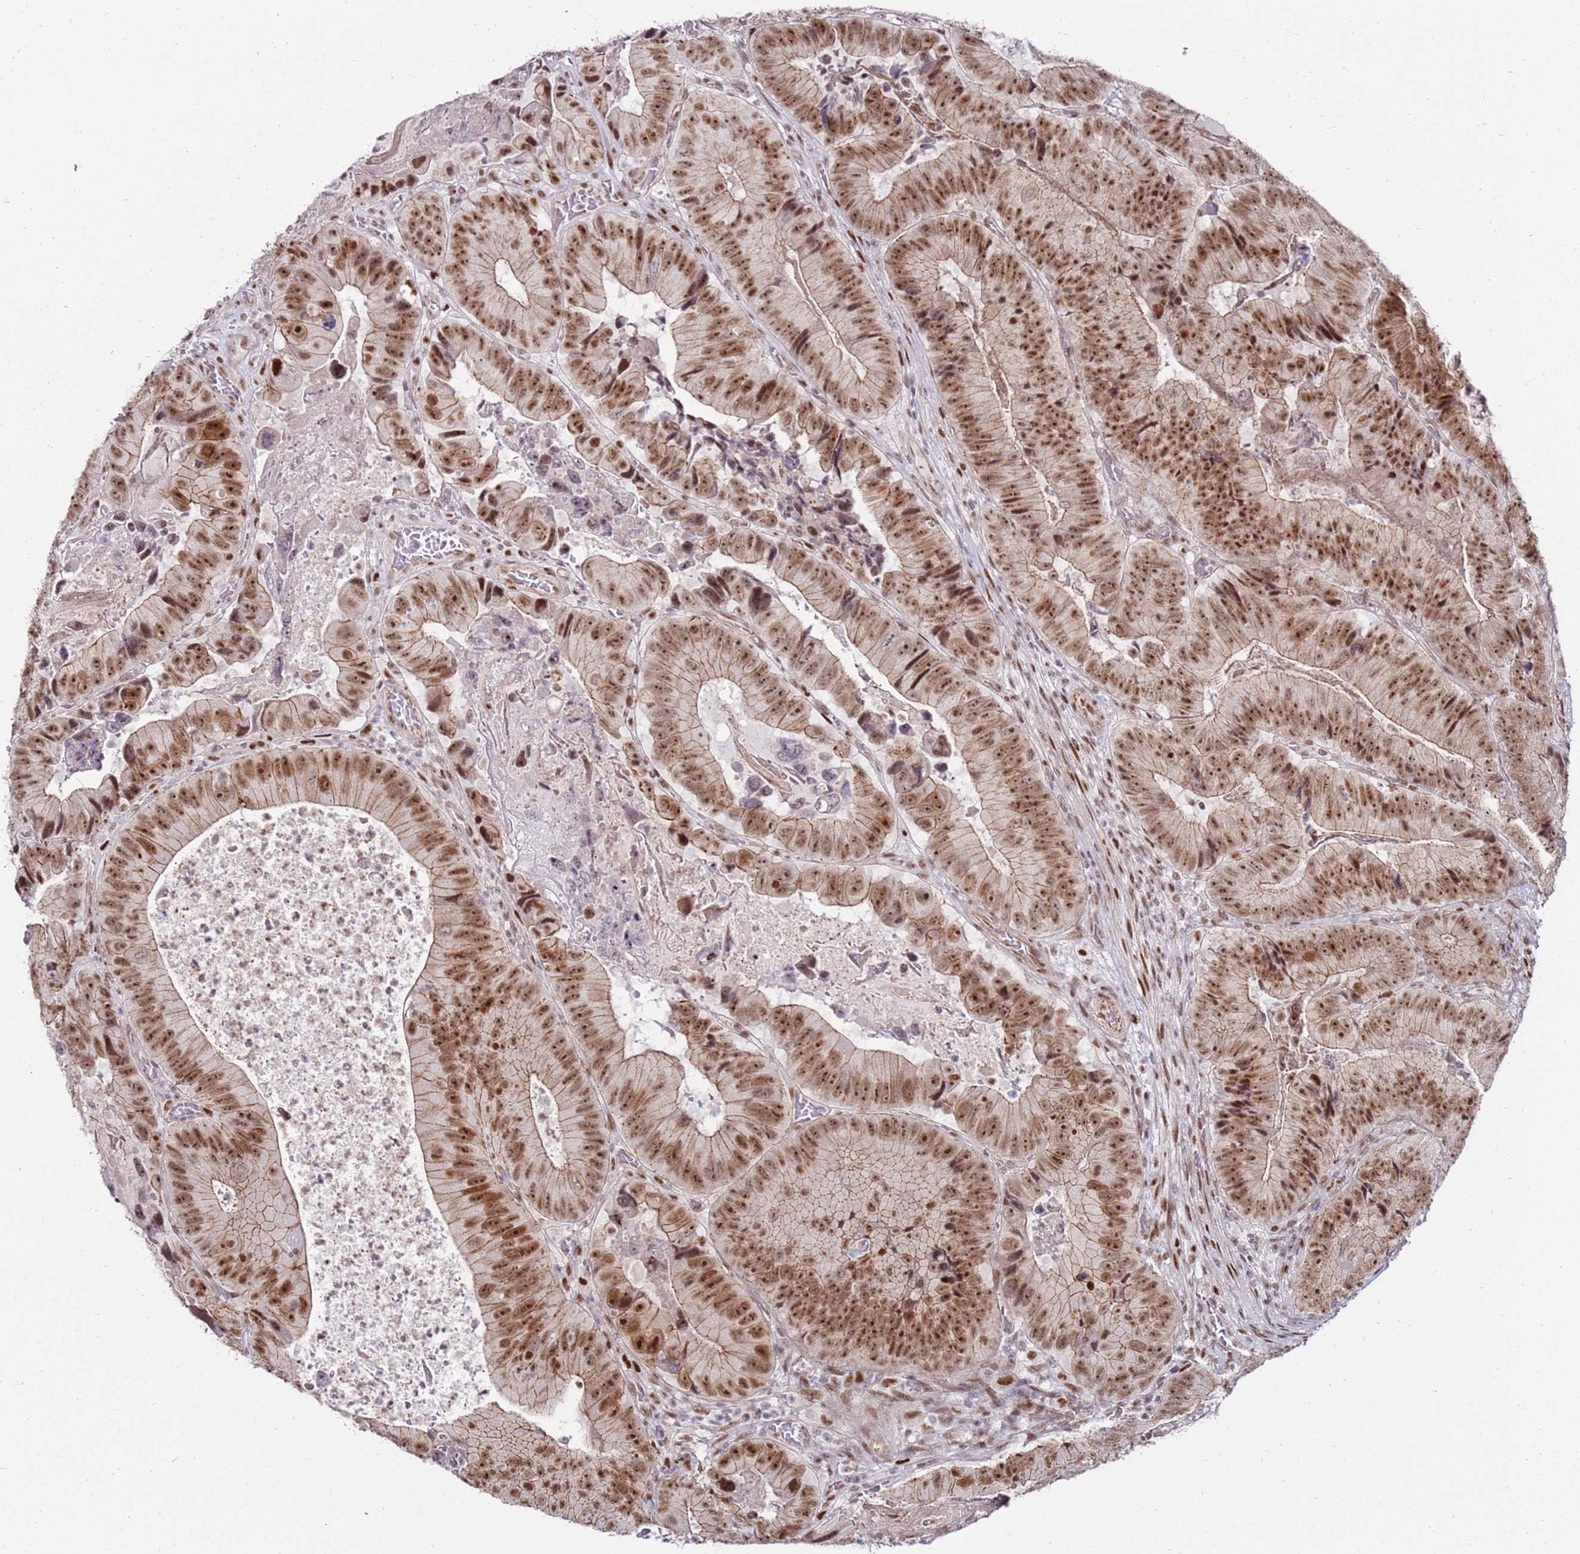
{"staining": {"intensity": "moderate", "quantity": ">75%", "location": "cytoplasmic/membranous,nuclear"}, "tissue": "colorectal cancer", "cell_type": "Tumor cells", "image_type": "cancer", "snomed": [{"axis": "morphology", "description": "Adenocarcinoma, NOS"}, {"axis": "topography", "description": "Colon"}], "caption": "Moderate cytoplasmic/membranous and nuclear staining for a protein is appreciated in about >75% of tumor cells of colorectal cancer (adenocarcinoma) using IHC.", "gene": "KPNA4", "patient": {"sex": "female", "age": 86}}